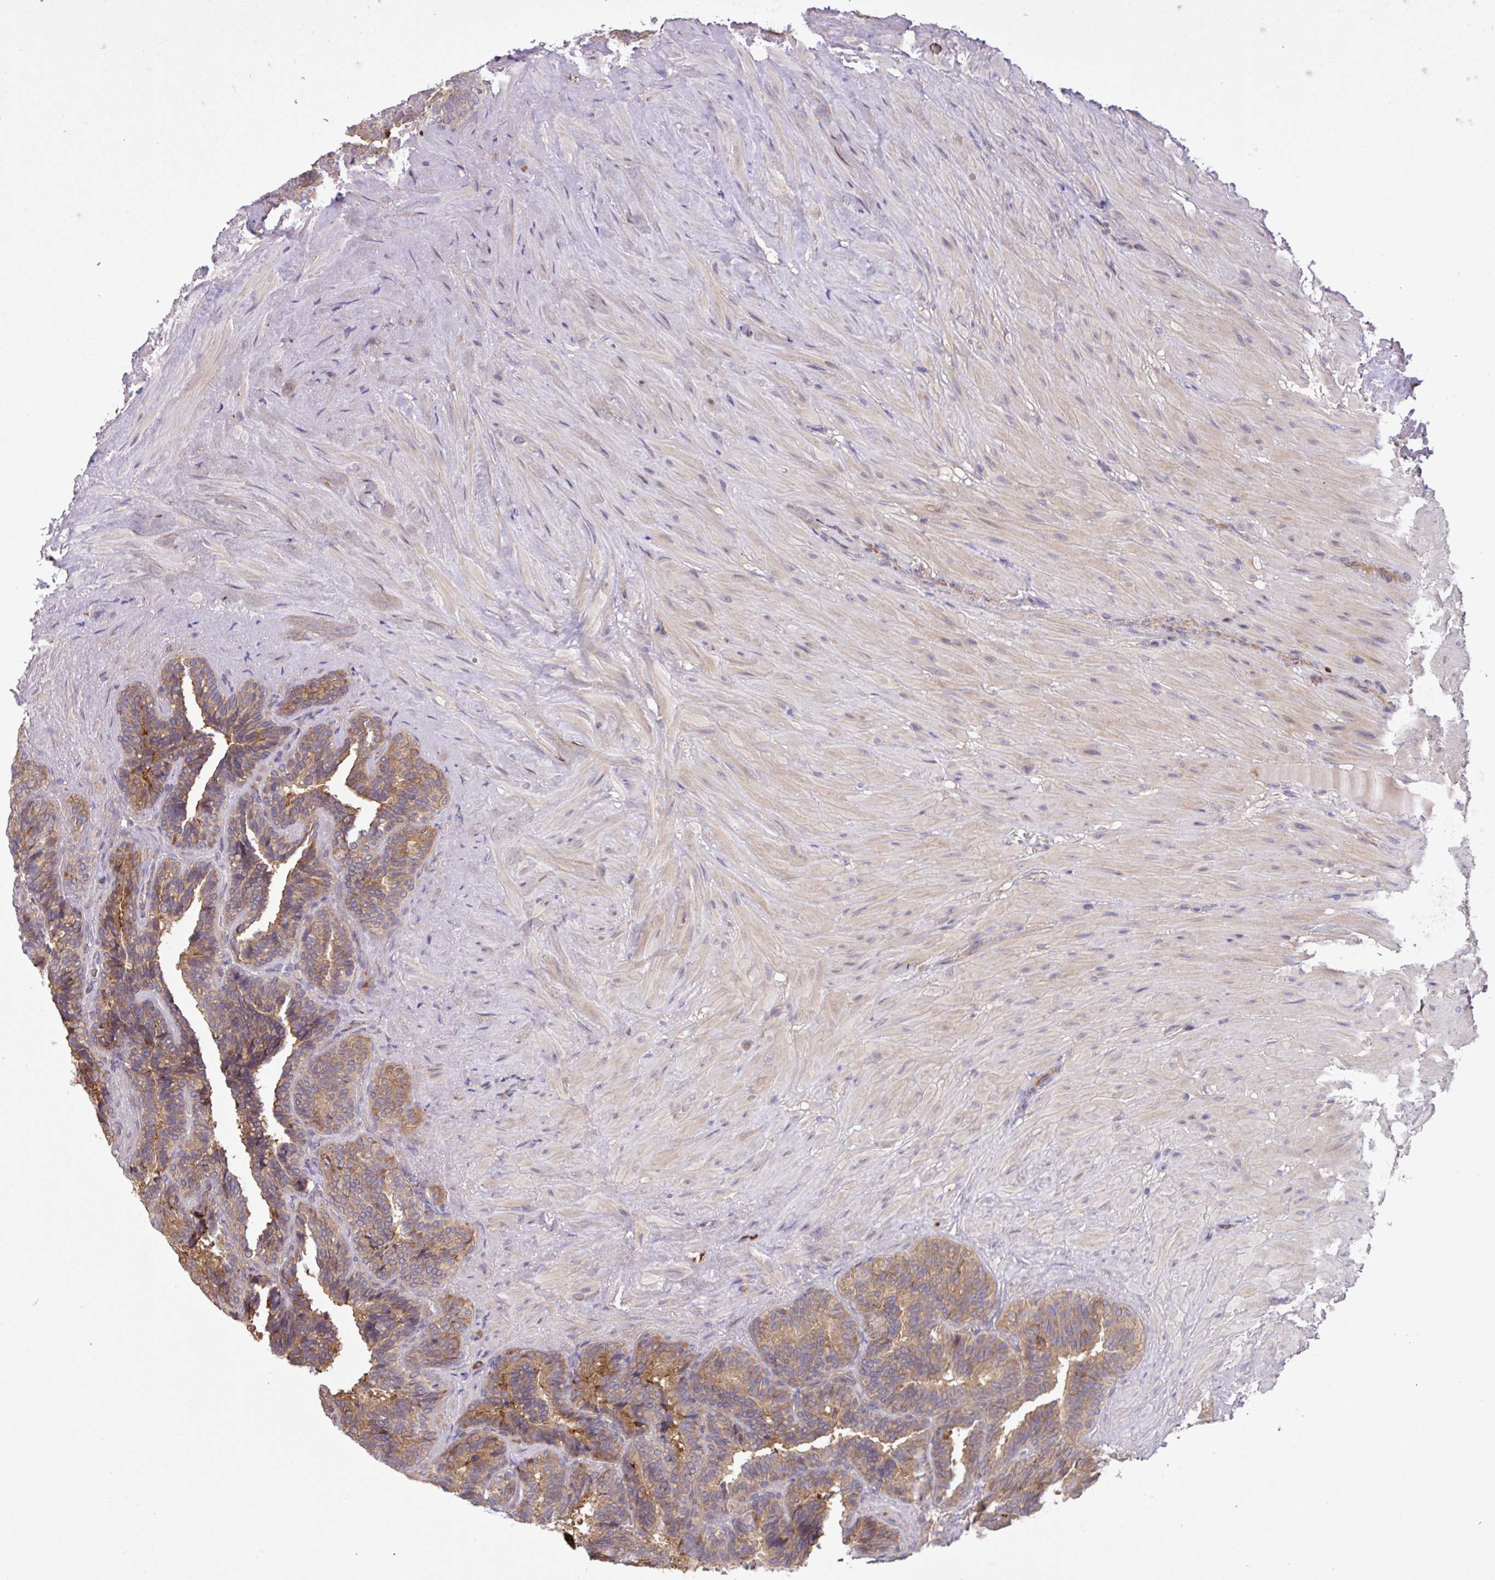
{"staining": {"intensity": "moderate", "quantity": ">75%", "location": "cytoplasmic/membranous"}, "tissue": "seminal vesicle", "cell_type": "Glandular cells", "image_type": "normal", "snomed": [{"axis": "morphology", "description": "Normal tissue, NOS"}, {"axis": "topography", "description": "Seminal veicle"}], "caption": "Glandular cells exhibit medium levels of moderate cytoplasmic/membranous staining in approximately >75% of cells in benign seminal vesicle.", "gene": "INTS10", "patient": {"sex": "male", "age": 60}}